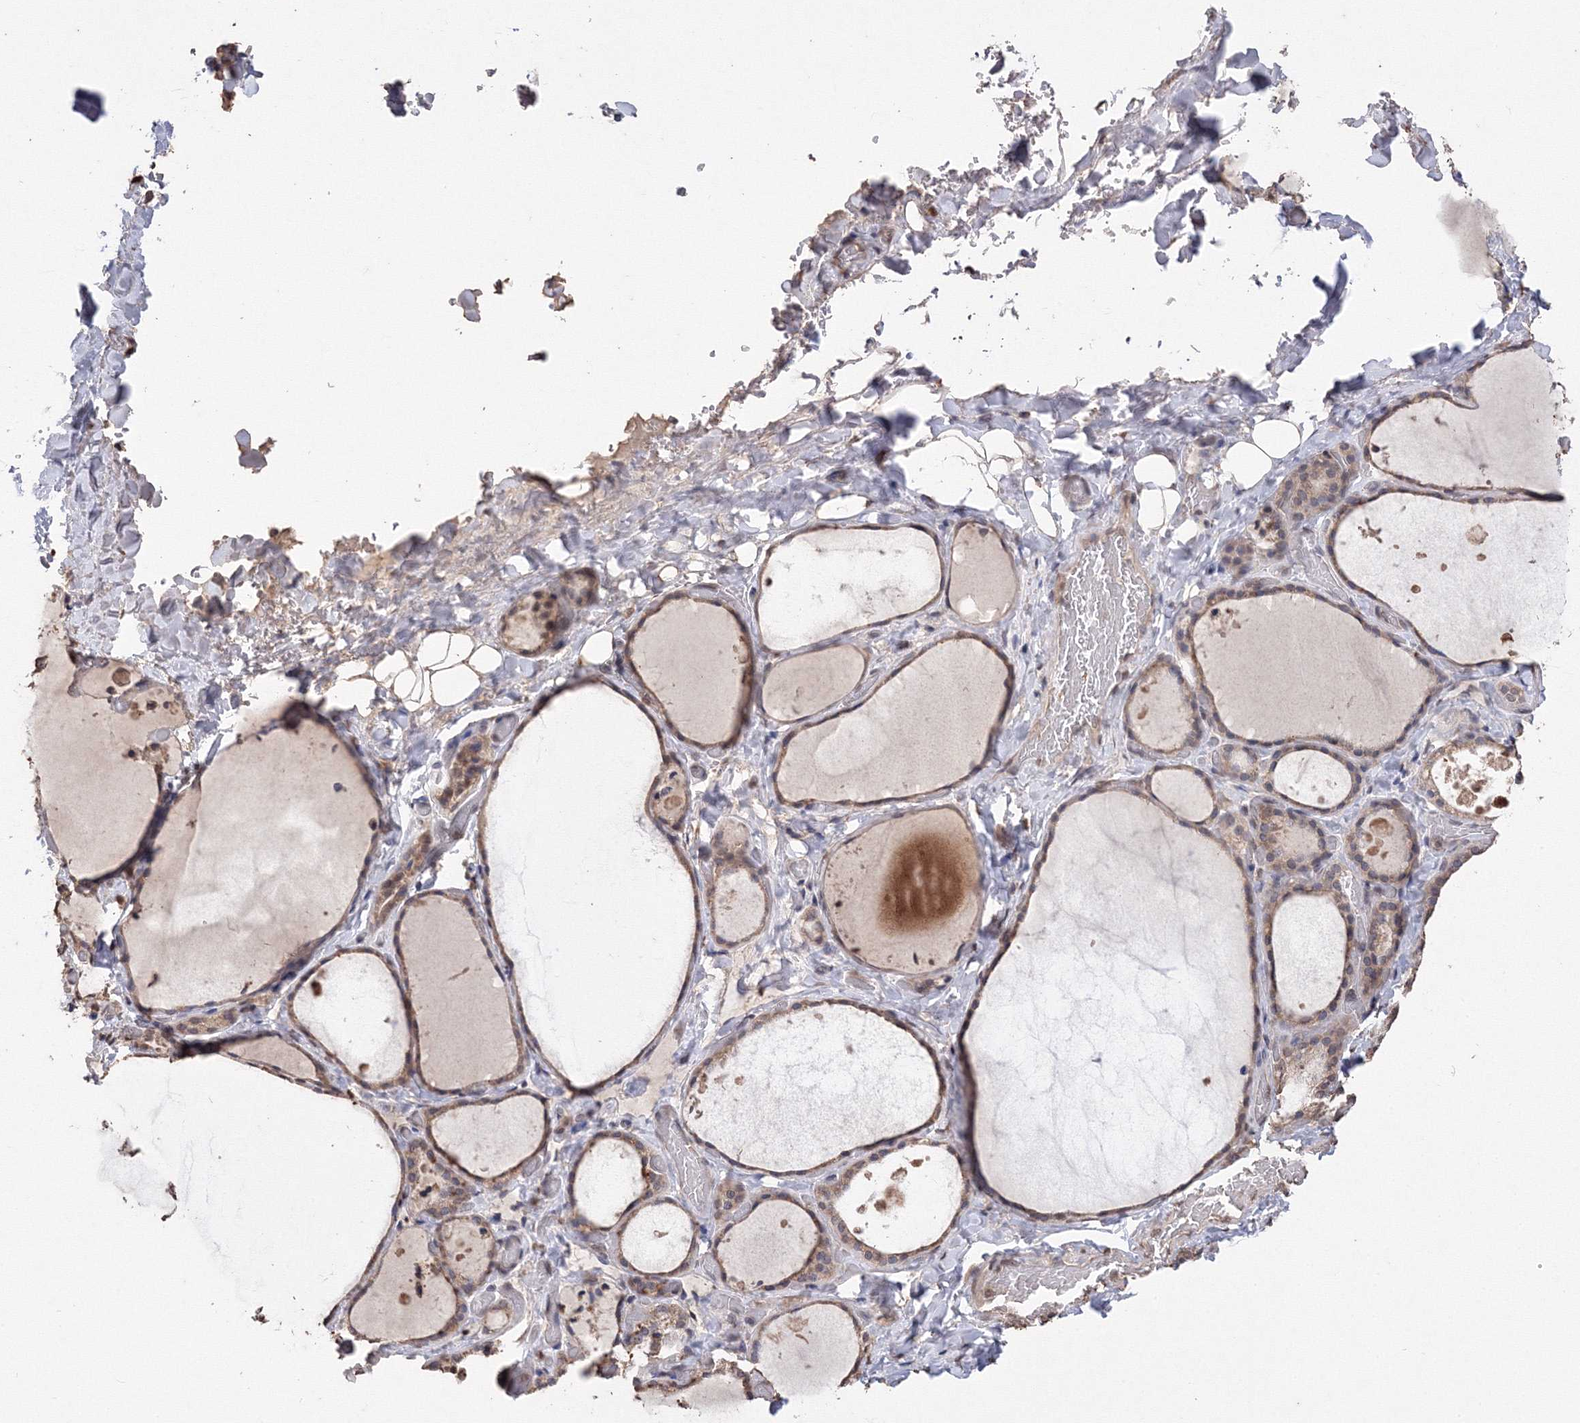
{"staining": {"intensity": "moderate", "quantity": ">75%", "location": "cytoplasmic/membranous,nuclear"}, "tissue": "thyroid gland", "cell_type": "Glandular cells", "image_type": "normal", "snomed": [{"axis": "morphology", "description": "Normal tissue, NOS"}, {"axis": "topography", "description": "Thyroid gland"}], "caption": "Immunohistochemistry (IHC) histopathology image of normal thyroid gland stained for a protein (brown), which displays medium levels of moderate cytoplasmic/membranous,nuclear staining in about >75% of glandular cells.", "gene": "GPN1", "patient": {"sex": "female", "age": 44}}